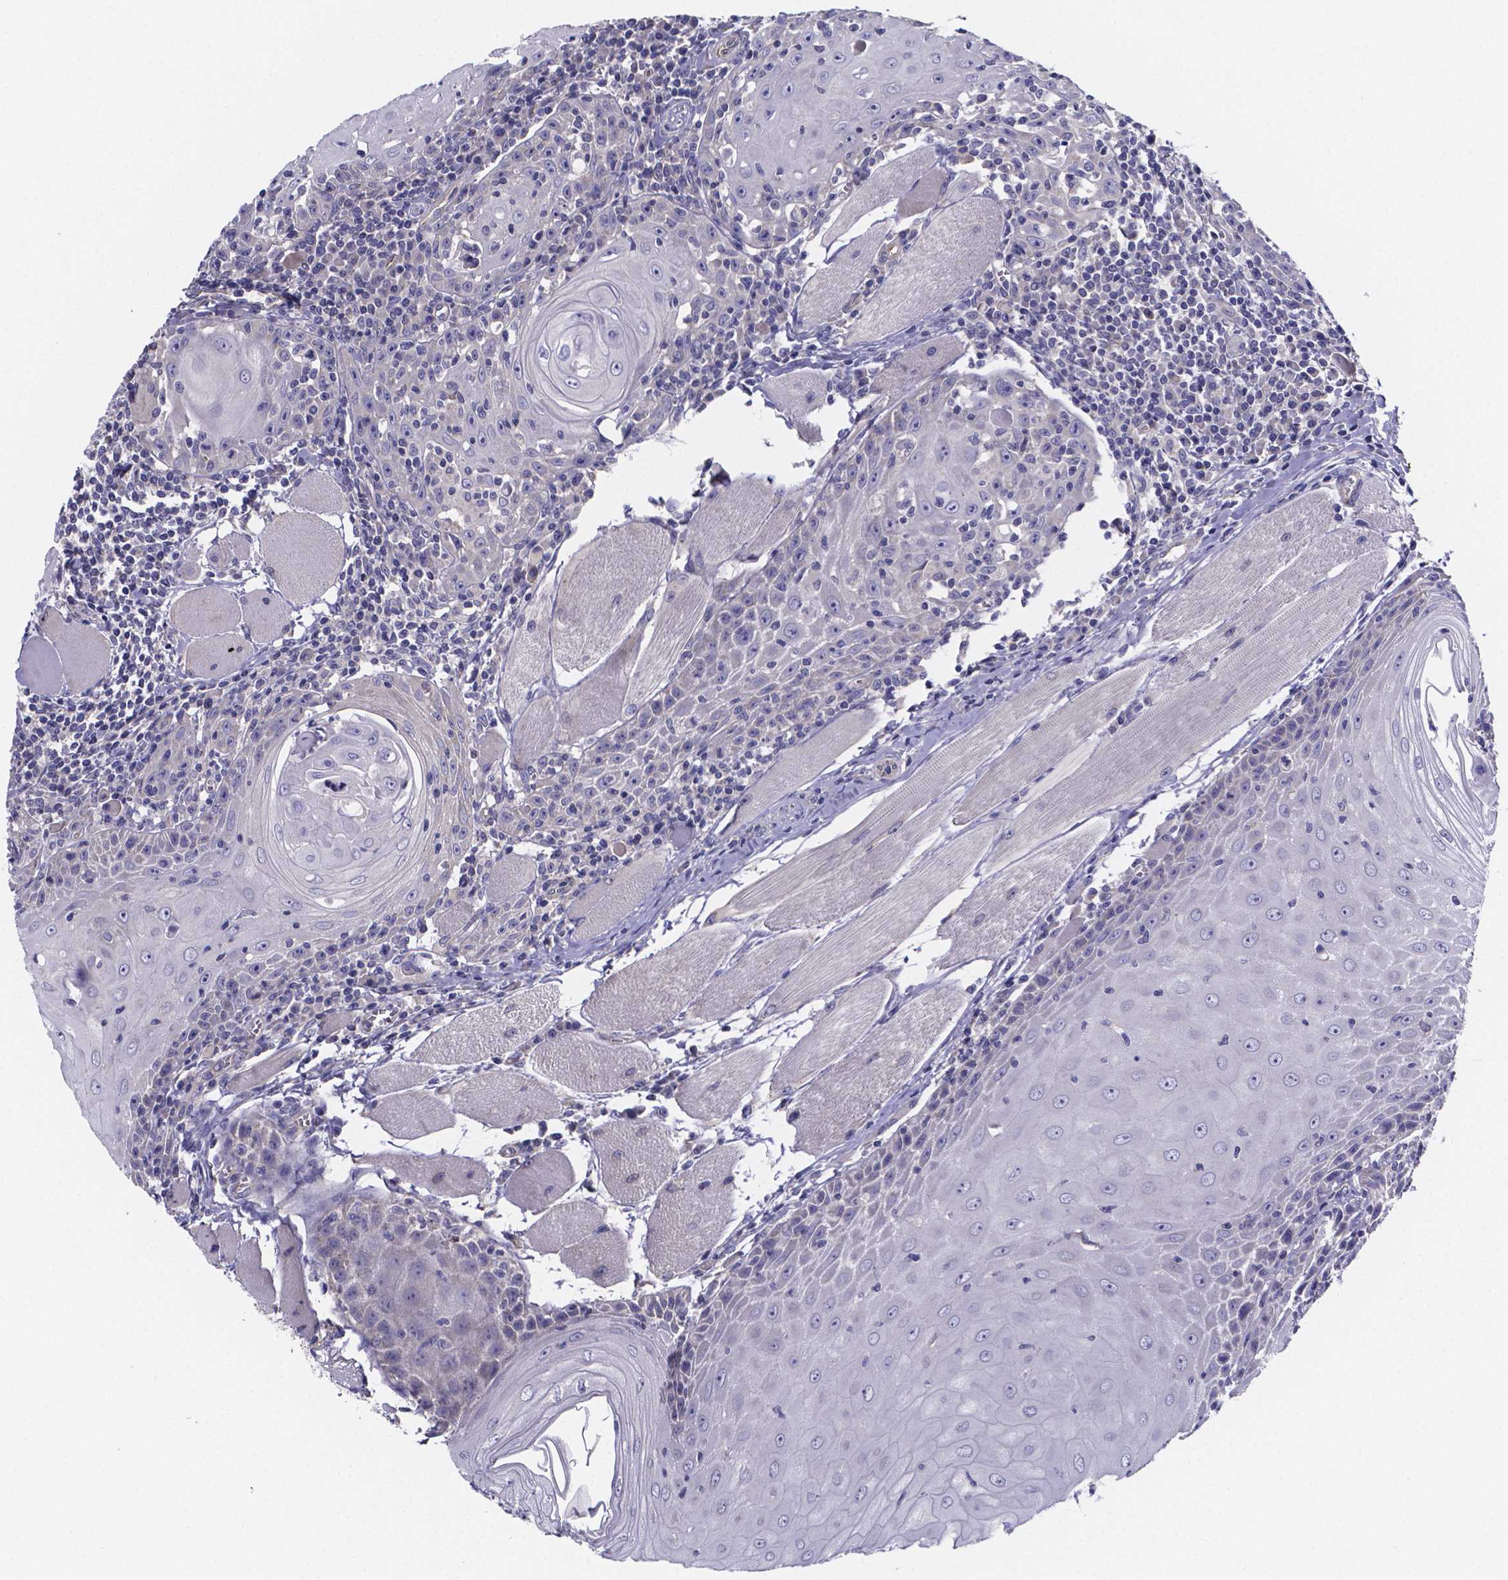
{"staining": {"intensity": "negative", "quantity": "none", "location": "none"}, "tissue": "head and neck cancer", "cell_type": "Tumor cells", "image_type": "cancer", "snomed": [{"axis": "morphology", "description": "Normal tissue, NOS"}, {"axis": "morphology", "description": "Squamous cell carcinoma, NOS"}, {"axis": "topography", "description": "Oral tissue"}, {"axis": "topography", "description": "Head-Neck"}], "caption": "DAB (3,3'-diaminobenzidine) immunohistochemical staining of head and neck squamous cell carcinoma shows no significant expression in tumor cells. Brightfield microscopy of immunohistochemistry (IHC) stained with DAB (brown) and hematoxylin (blue), captured at high magnification.", "gene": "SFRP4", "patient": {"sex": "male", "age": 52}}